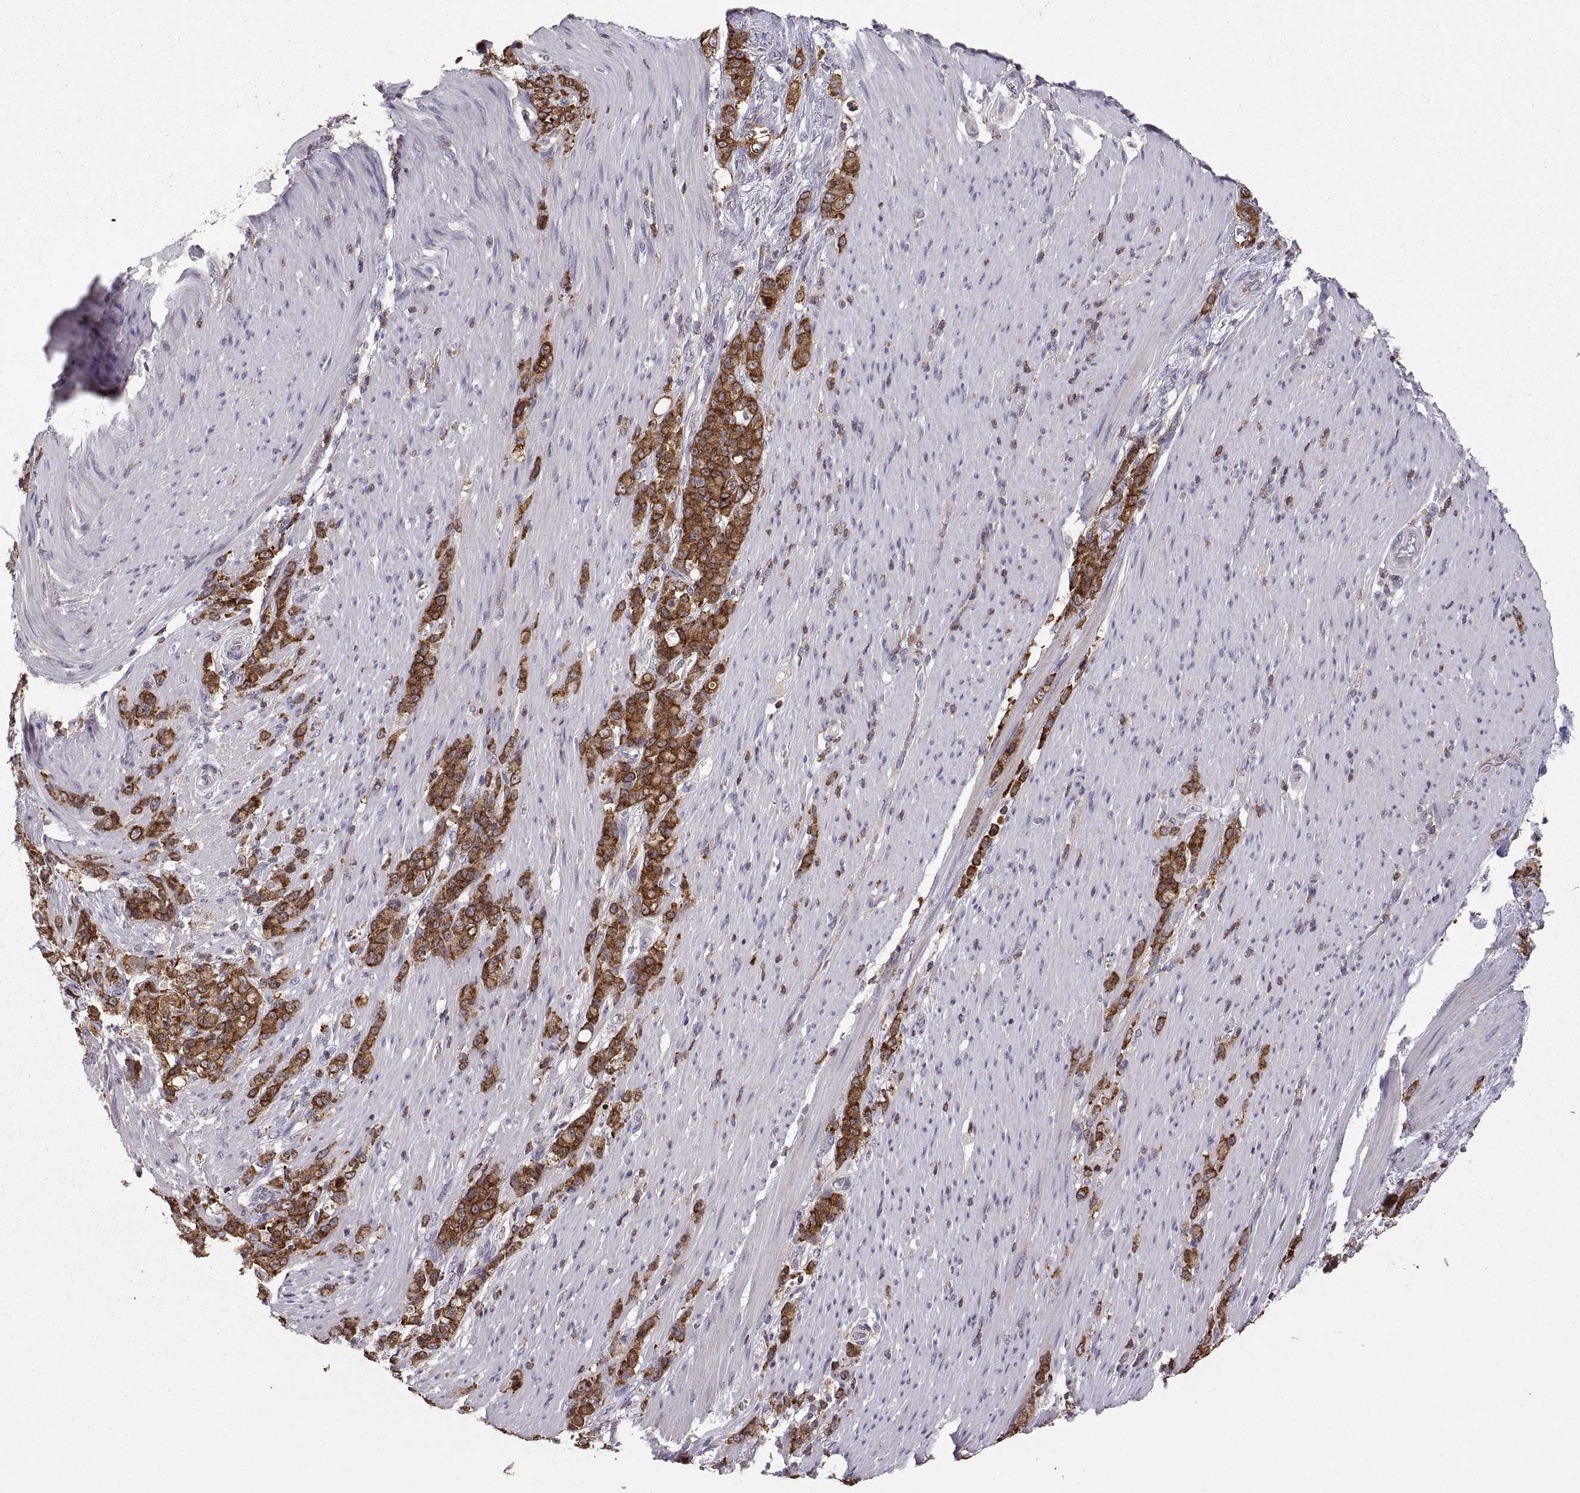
{"staining": {"intensity": "strong", "quantity": ">75%", "location": "cytoplasmic/membranous"}, "tissue": "stomach cancer", "cell_type": "Tumor cells", "image_type": "cancer", "snomed": [{"axis": "morphology", "description": "Adenocarcinoma, NOS"}, {"axis": "topography", "description": "Stomach"}], "caption": "The micrograph demonstrates staining of stomach cancer (adenocarcinoma), revealing strong cytoplasmic/membranous protein positivity (brown color) within tumor cells.", "gene": "EZR", "patient": {"sex": "female", "age": 79}}